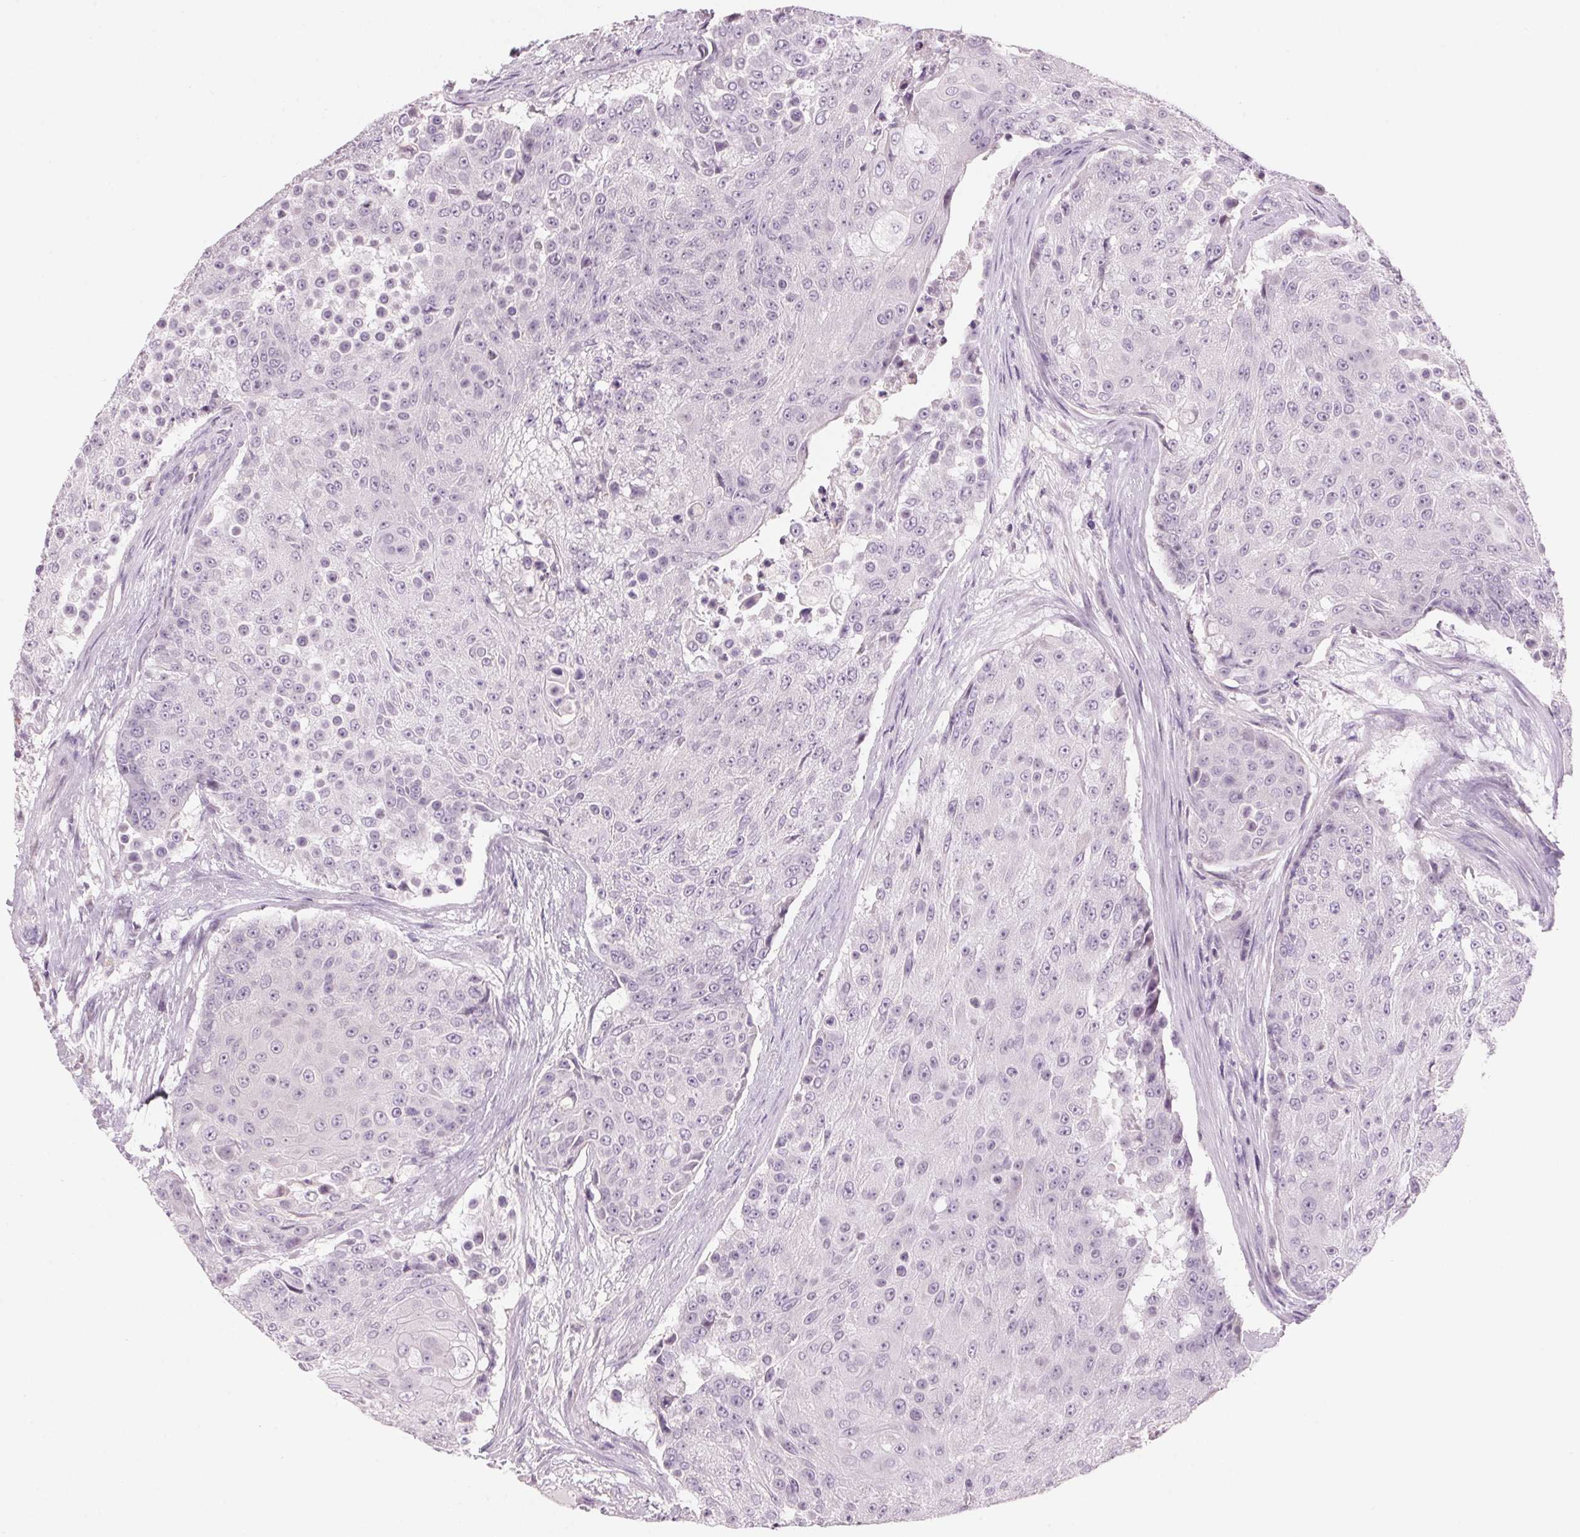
{"staining": {"intensity": "negative", "quantity": "none", "location": "none"}, "tissue": "urothelial cancer", "cell_type": "Tumor cells", "image_type": "cancer", "snomed": [{"axis": "morphology", "description": "Urothelial carcinoma, High grade"}, {"axis": "topography", "description": "Urinary bladder"}], "caption": "Urothelial cancer was stained to show a protein in brown. There is no significant positivity in tumor cells.", "gene": "ADAM20", "patient": {"sex": "female", "age": 63}}